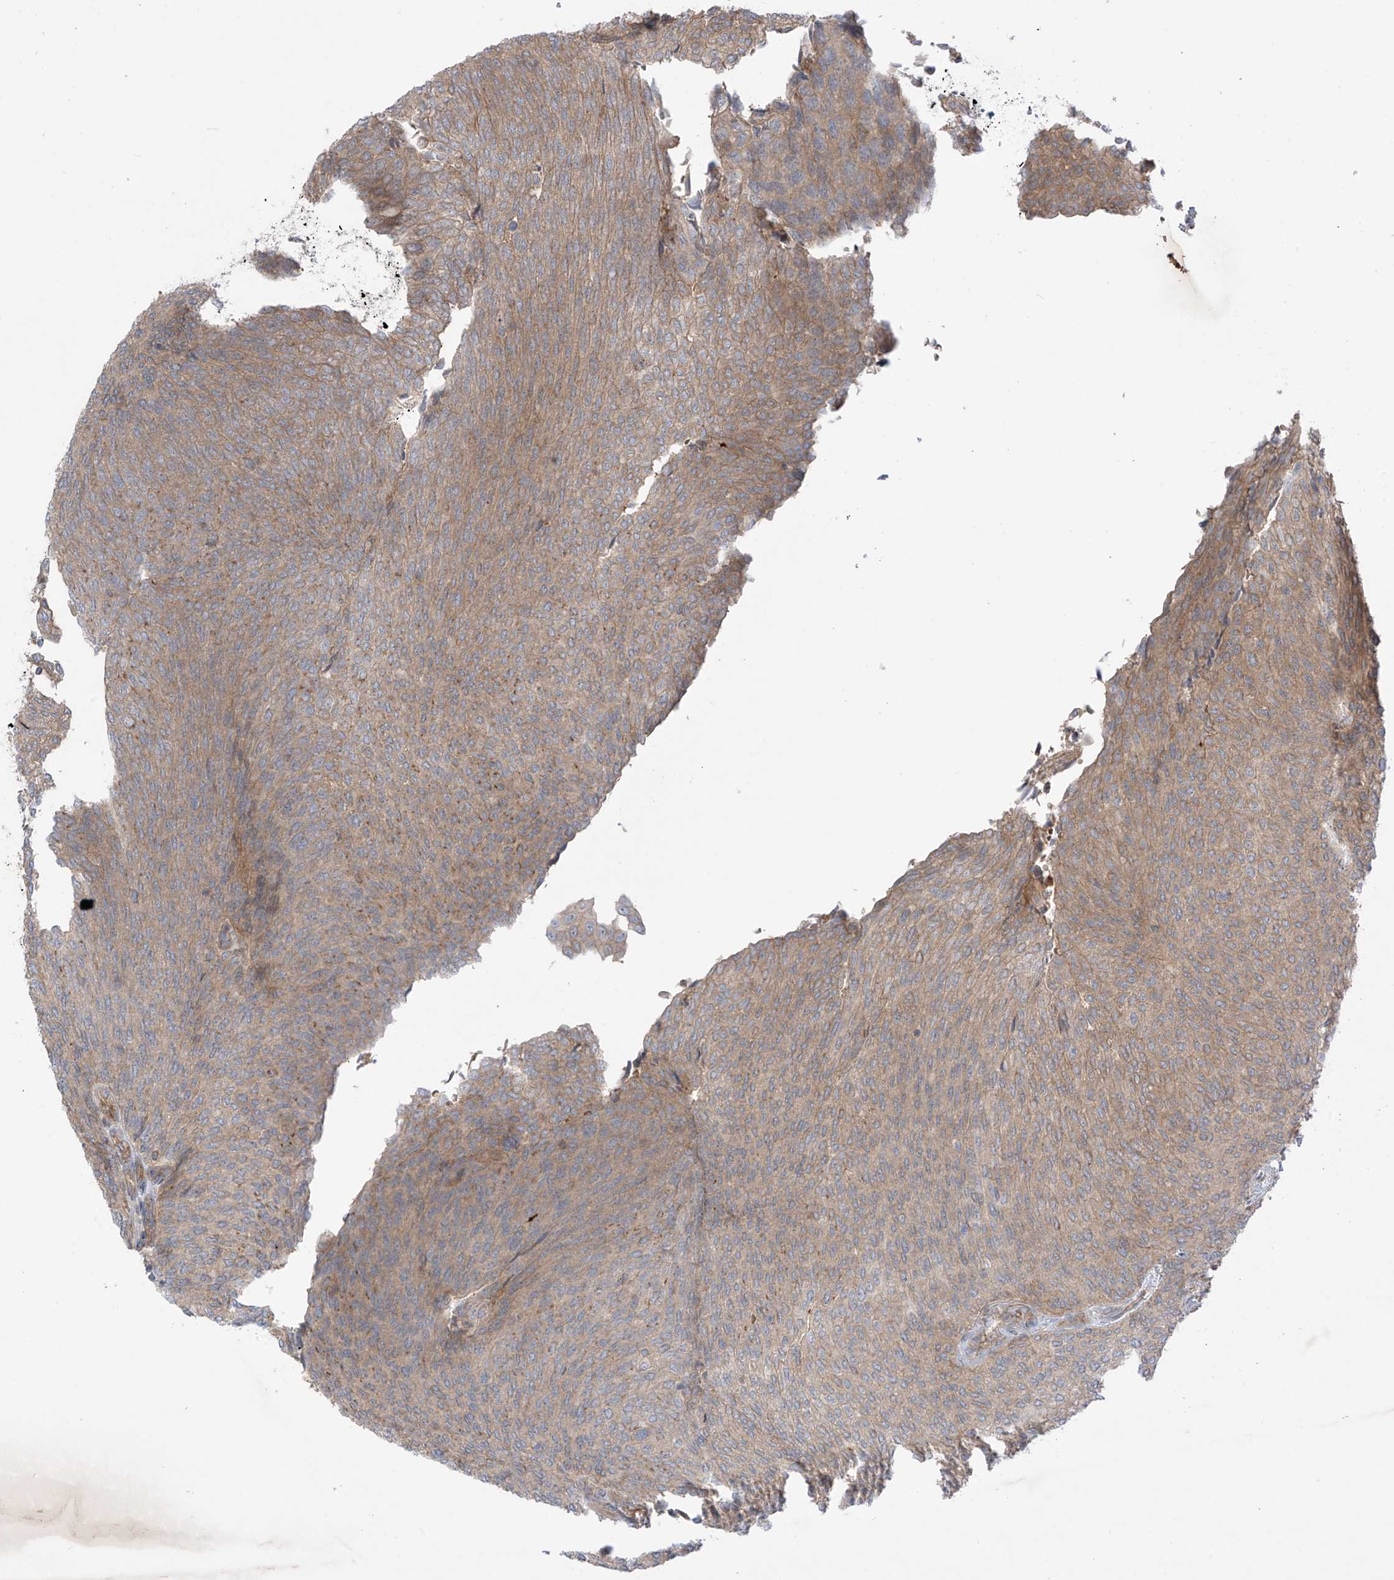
{"staining": {"intensity": "weak", "quantity": ">75%", "location": "cytoplasmic/membranous"}, "tissue": "urothelial cancer", "cell_type": "Tumor cells", "image_type": "cancer", "snomed": [{"axis": "morphology", "description": "Urothelial carcinoma, Low grade"}, {"axis": "topography", "description": "Urinary bladder"}], "caption": "This is an image of immunohistochemistry staining of low-grade urothelial carcinoma, which shows weak positivity in the cytoplasmic/membranous of tumor cells.", "gene": "TRMU", "patient": {"sex": "female", "age": 79}}